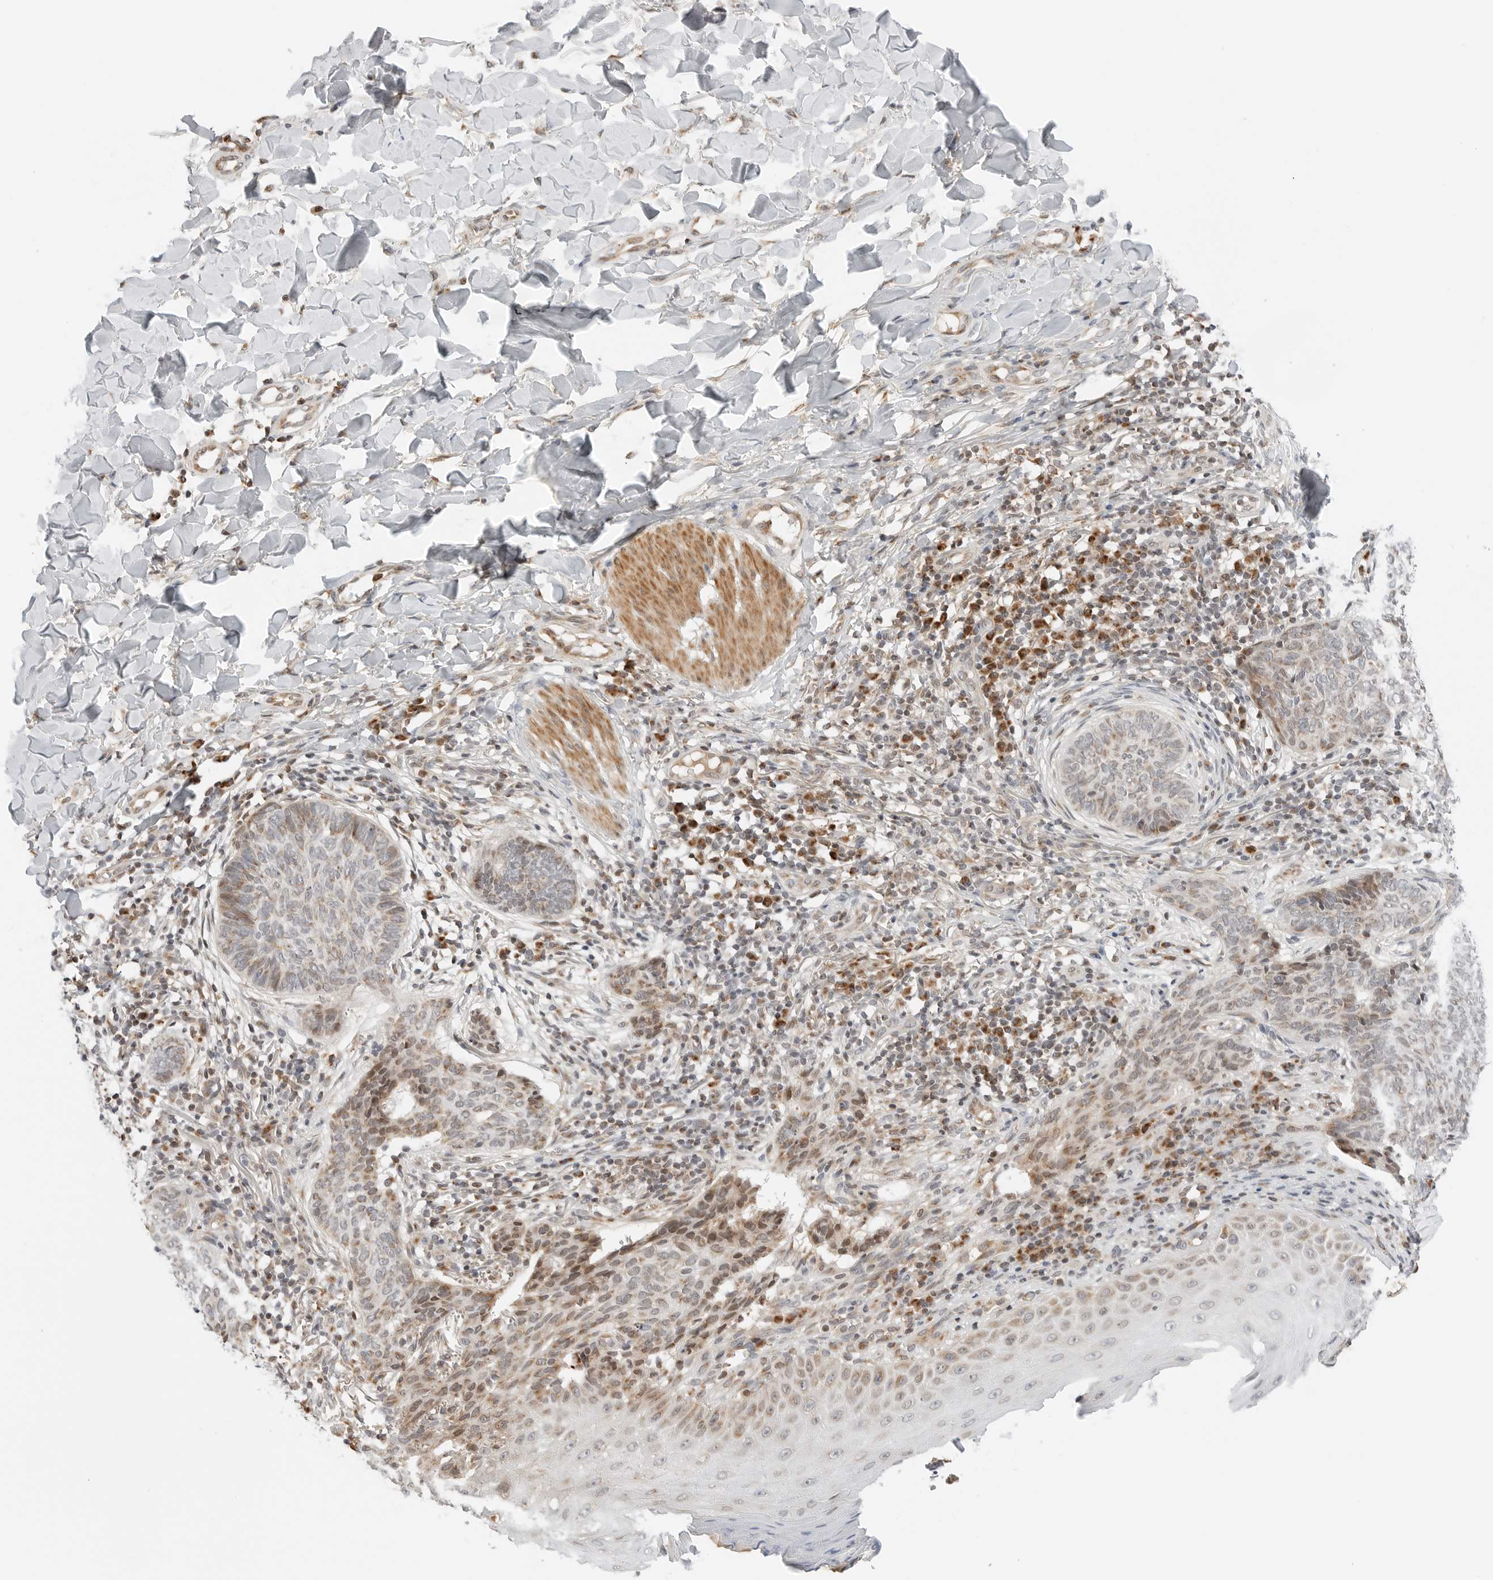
{"staining": {"intensity": "weak", "quantity": "25%-75%", "location": "cytoplasmic/membranous"}, "tissue": "skin cancer", "cell_type": "Tumor cells", "image_type": "cancer", "snomed": [{"axis": "morphology", "description": "Normal tissue, NOS"}, {"axis": "morphology", "description": "Basal cell carcinoma"}, {"axis": "topography", "description": "Skin"}], "caption": "Immunohistochemical staining of skin basal cell carcinoma displays low levels of weak cytoplasmic/membranous protein staining in approximately 25%-75% of tumor cells.", "gene": "DYRK4", "patient": {"sex": "male", "age": 50}}